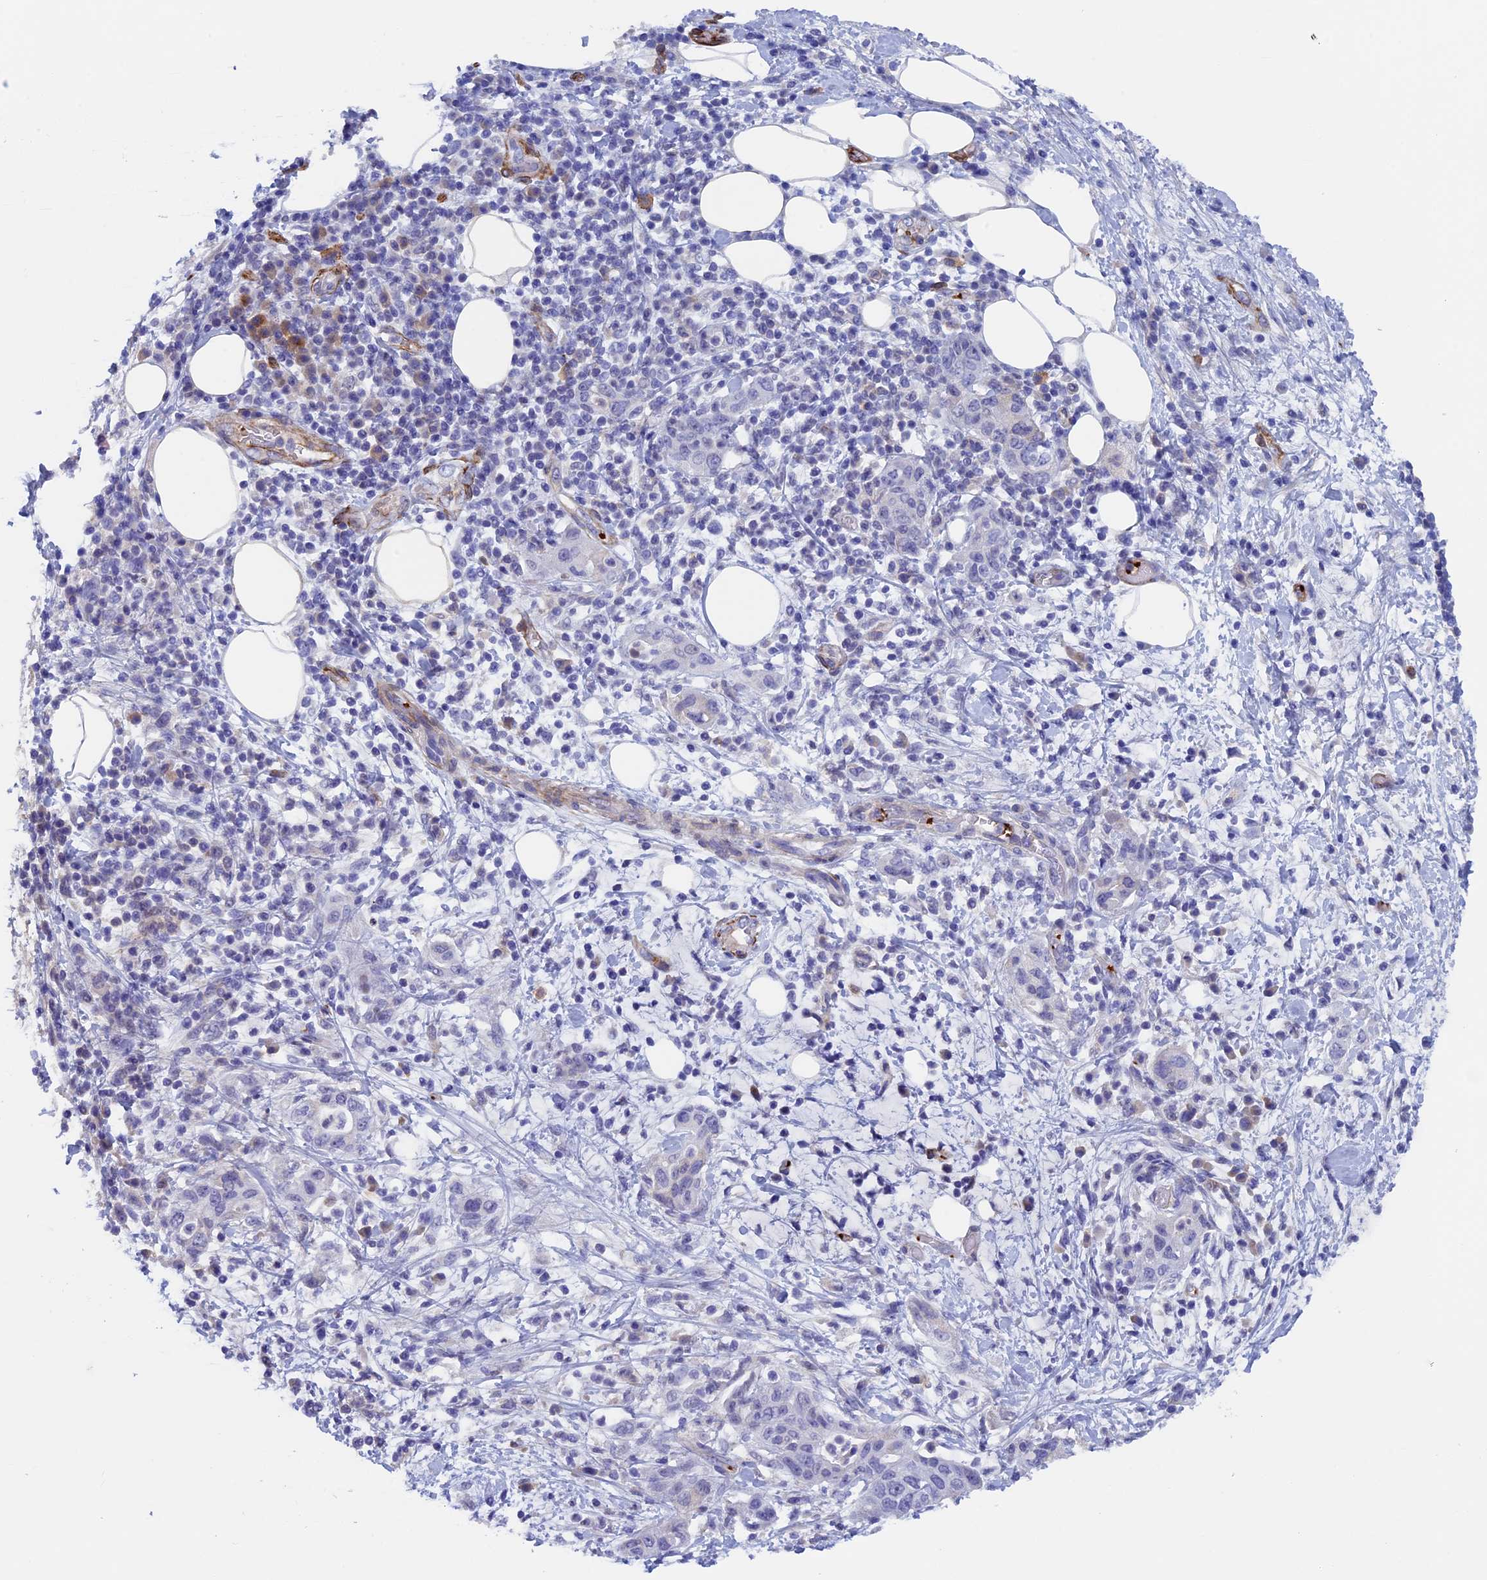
{"staining": {"intensity": "negative", "quantity": "none", "location": "none"}, "tissue": "pancreatic cancer", "cell_type": "Tumor cells", "image_type": "cancer", "snomed": [{"axis": "morphology", "description": "Adenocarcinoma, NOS"}, {"axis": "topography", "description": "Pancreas"}], "caption": "DAB (3,3'-diaminobenzidine) immunohistochemical staining of human adenocarcinoma (pancreatic) demonstrates no significant staining in tumor cells.", "gene": "INSYN1", "patient": {"sex": "female", "age": 73}}